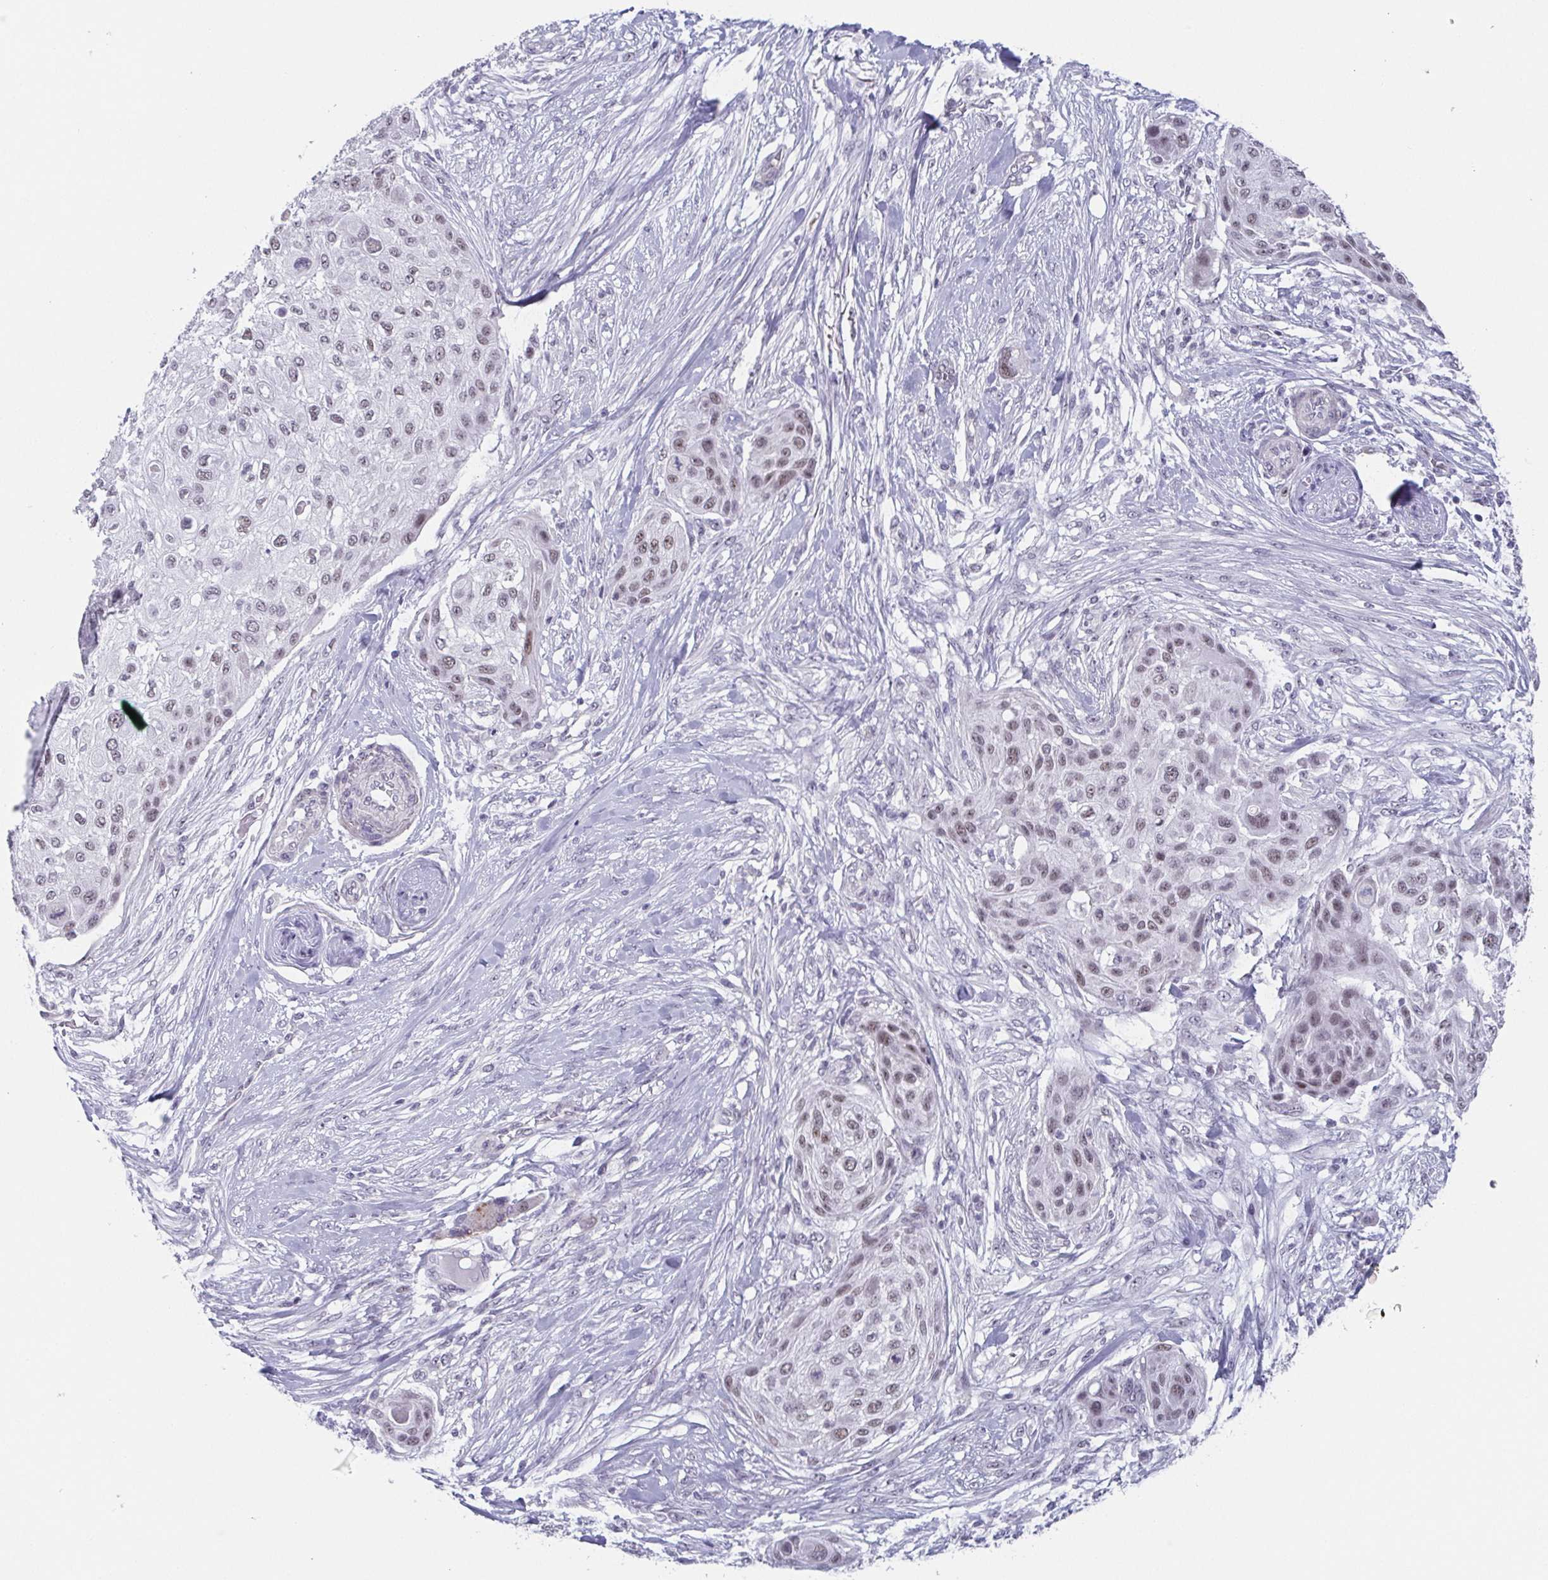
{"staining": {"intensity": "weak", "quantity": "25%-75%", "location": "nuclear"}, "tissue": "skin cancer", "cell_type": "Tumor cells", "image_type": "cancer", "snomed": [{"axis": "morphology", "description": "Squamous cell carcinoma, NOS"}, {"axis": "topography", "description": "Skin"}], "caption": "Immunohistochemistry photomicrograph of neoplastic tissue: human skin cancer stained using immunohistochemistry shows low levels of weak protein expression localized specifically in the nuclear of tumor cells, appearing as a nuclear brown color.", "gene": "EXOSC7", "patient": {"sex": "female", "age": 87}}